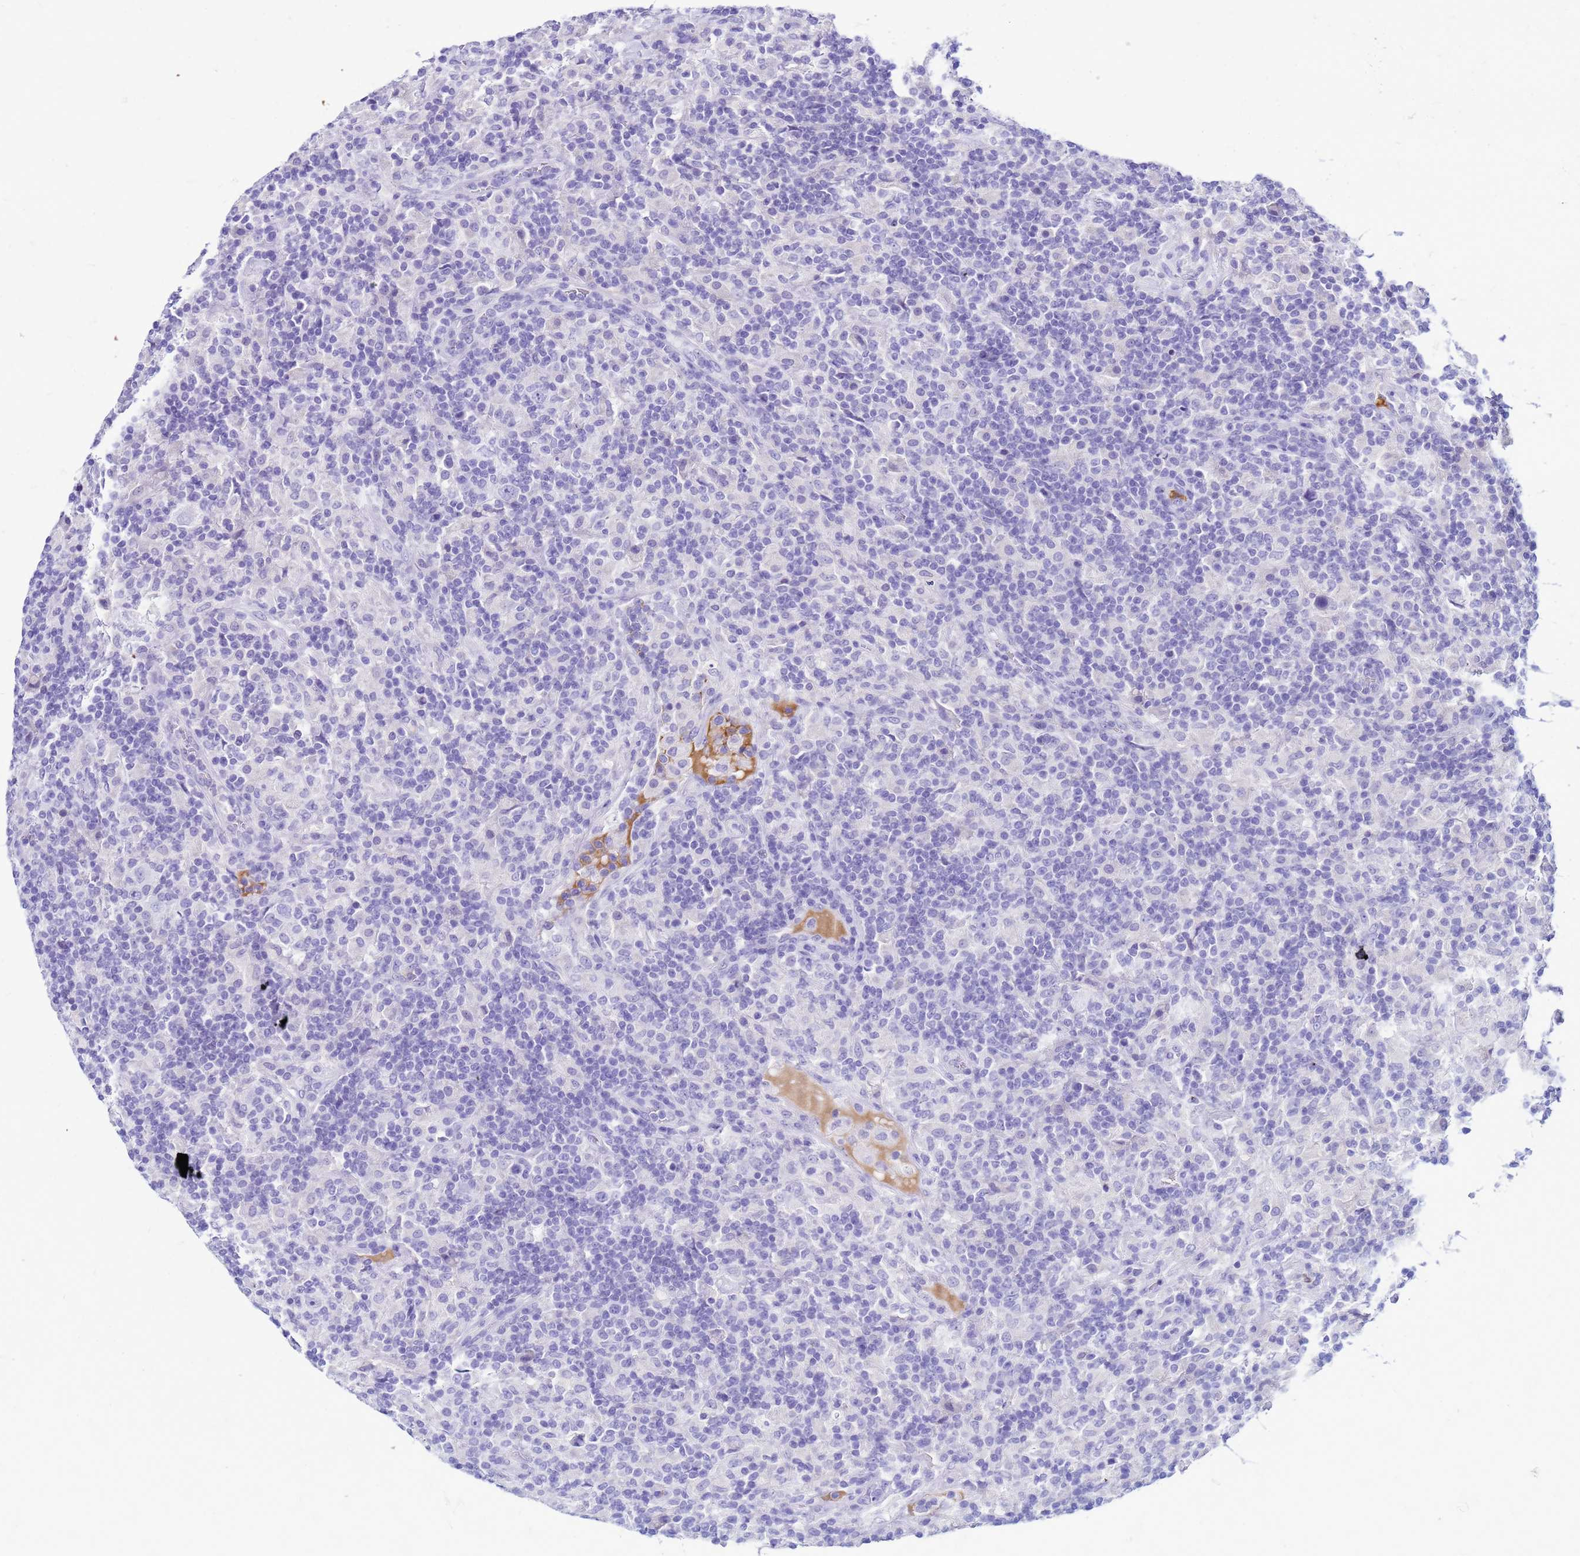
{"staining": {"intensity": "negative", "quantity": "none", "location": "none"}, "tissue": "lymphoma", "cell_type": "Tumor cells", "image_type": "cancer", "snomed": [{"axis": "morphology", "description": "Hodgkin's disease, NOS"}, {"axis": "topography", "description": "Lymph node"}], "caption": "Immunohistochemistry (IHC) photomicrograph of neoplastic tissue: human Hodgkin's disease stained with DAB (3,3'-diaminobenzidine) reveals no significant protein expression in tumor cells.", "gene": "CFAP100", "patient": {"sex": "male", "age": 70}}